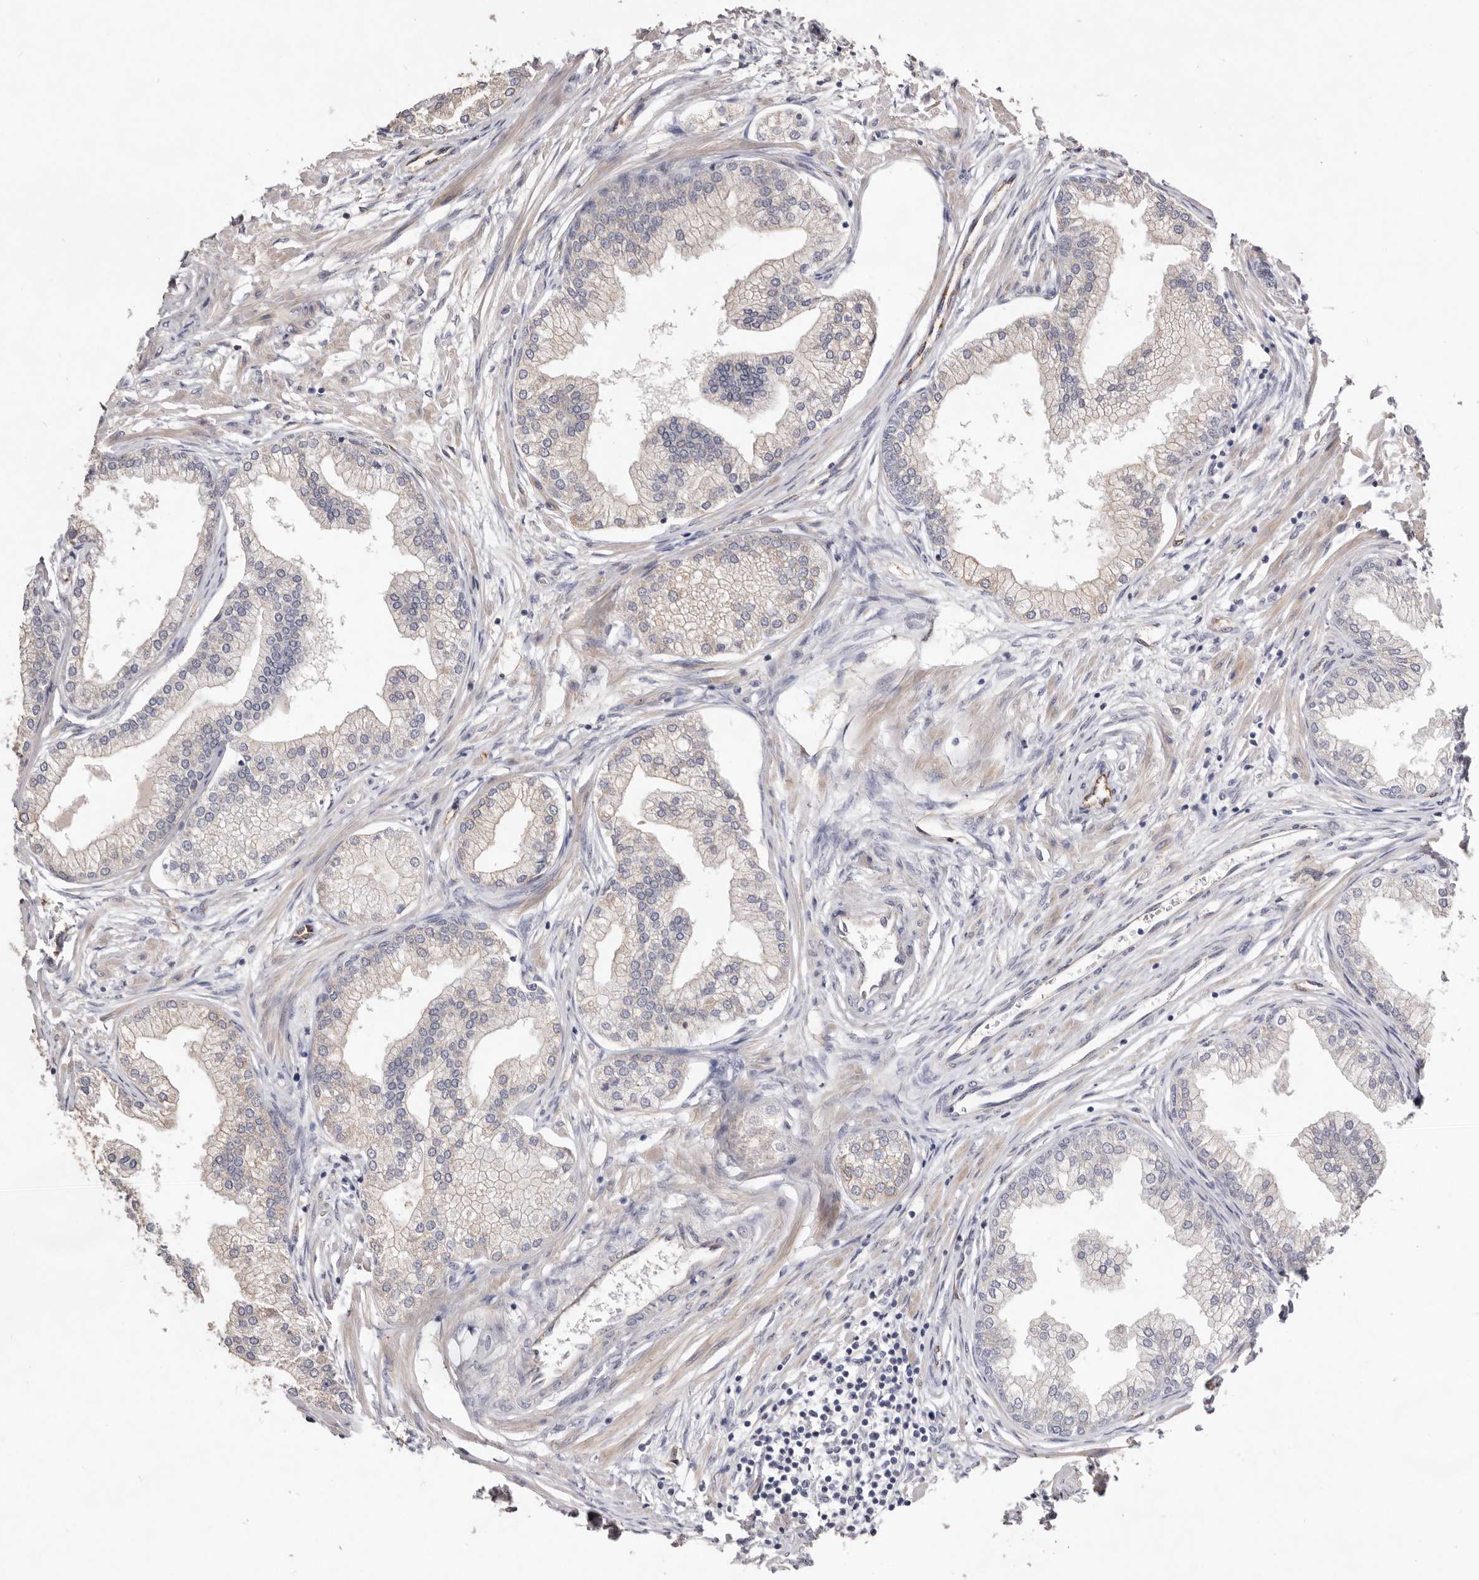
{"staining": {"intensity": "moderate", "quantity": "25%-75%", "location": "cytoplasmic/membranous"}, "tissue": "prostate", "cell_type": "Glandular cells", "image_type": "normal", "snomed": [{"axis": "morphology", "description": "Normal tissue, NOS"}, {"axis": "morphology", "description": "Urothelial carcinoma, Low grade"}, {"axis": "topography", "description": "Urinary bladder"}, {"axis": "topography", "description": "Prostate"}], "caption": "This histopathology image reveals IHC staining of benign prostate, with medium moderate cytoplasmic/membranous expression in about 25%-75% of glandular cells.", "gene": "ZYG11B", "patient": {"sex": "male", "age": 60}}